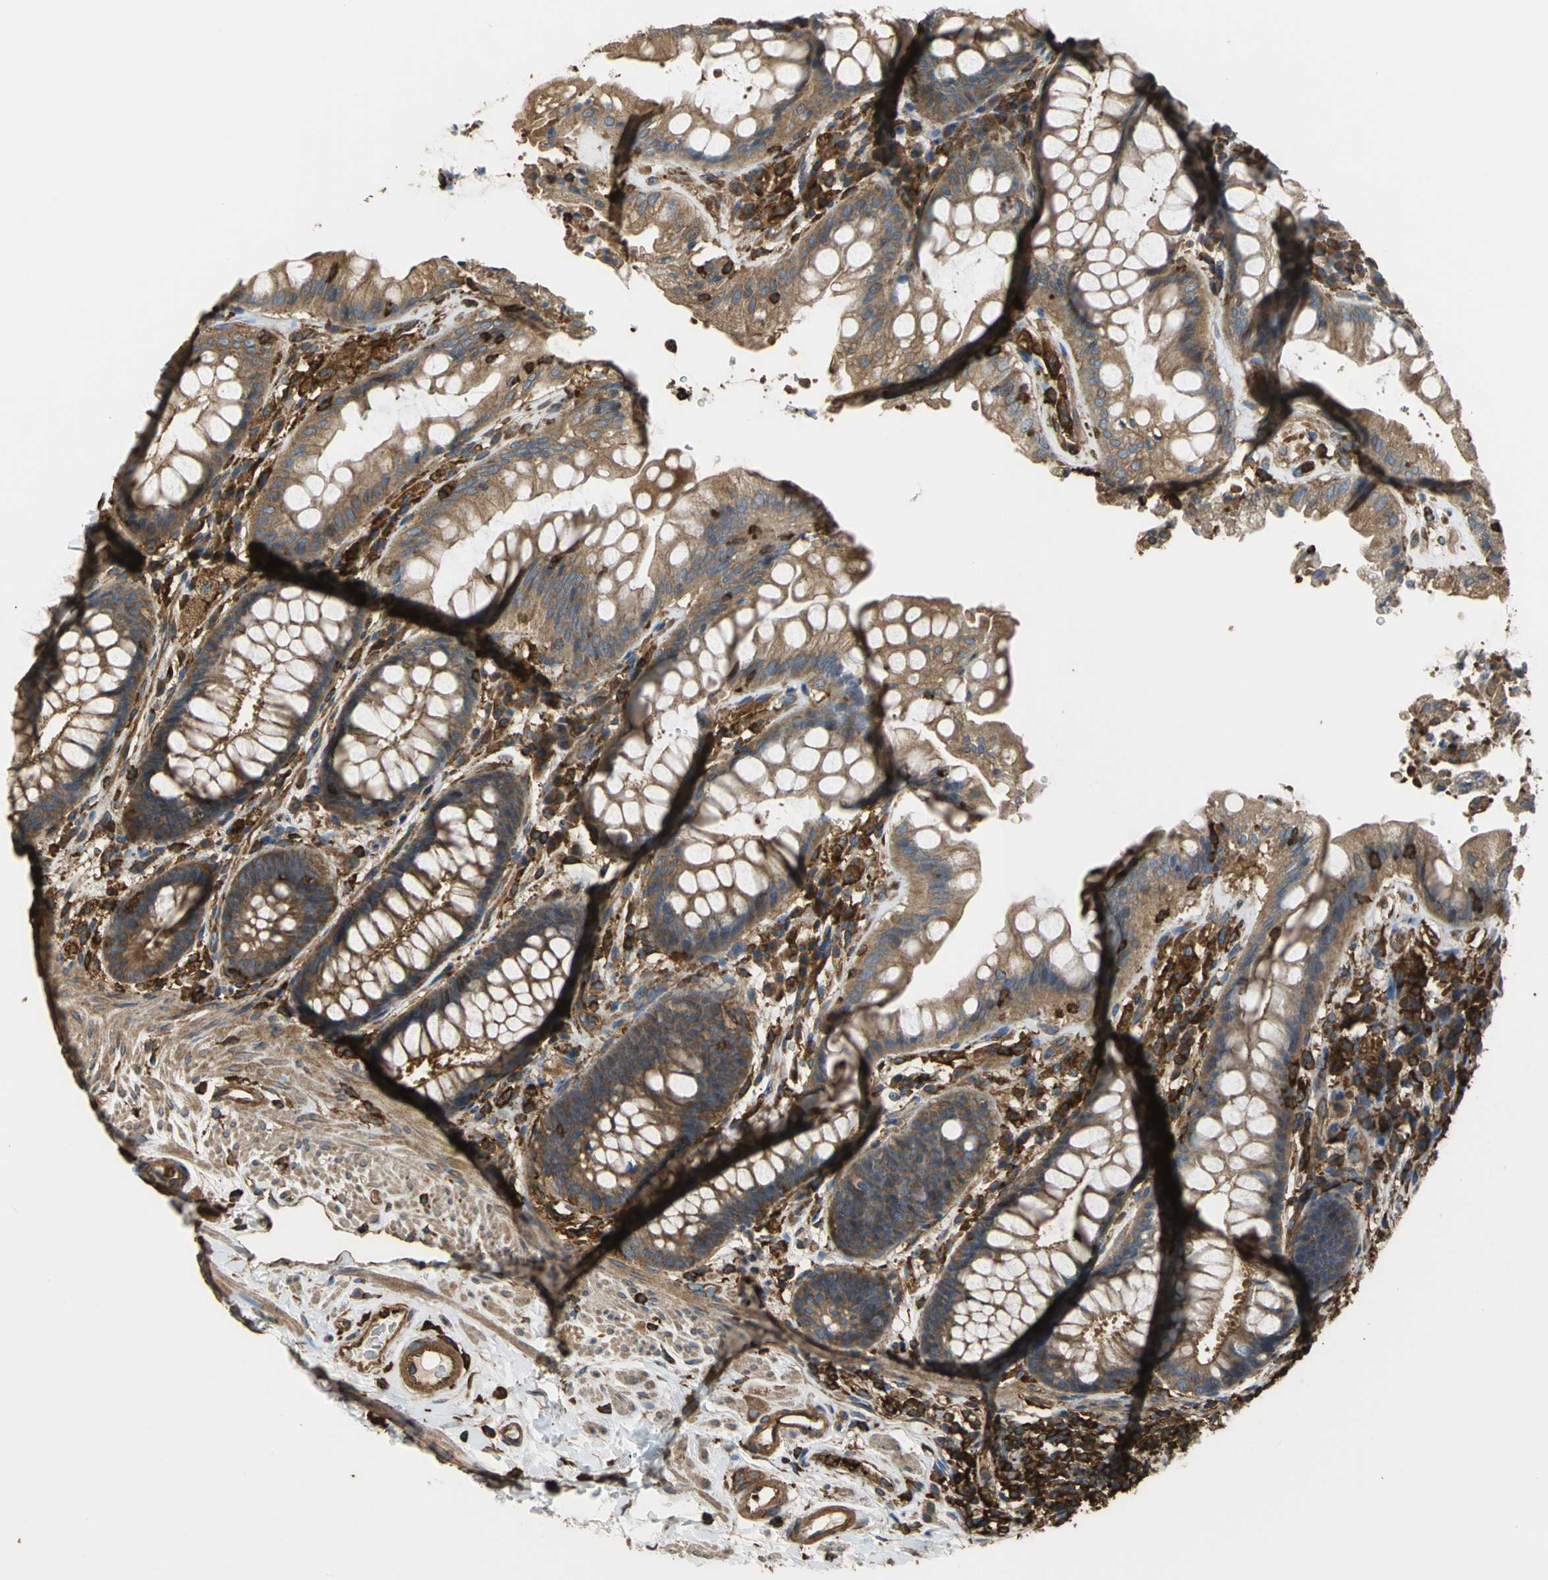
{"staining": {"intensity": "moderate", "quantity": ">75%", "location": "cytoplasmic/membranous"}, "tissue": "rectum", "cell_type": "Glandular cells", "image_type": "normal", "snomed": [{"axis": "morphology", "description": "Normal tissue, NOS"}, {"axis": "topography", "description": "Rectum"}], "caption": "Immunohistochemical staining of benign human rectum shows medium levels of moderate cytoplasmic/membranous staining in approximately >75% of glandular cells. The staining was performed using DAB (3,3'-diaminobenzidine) to visualize the protein expression in brown, while the nuclei were stained in blue with hematoxylin (Magnification: 20x).", "gene": "TLN1", "patient": {"sex": "female", "age": 46}}